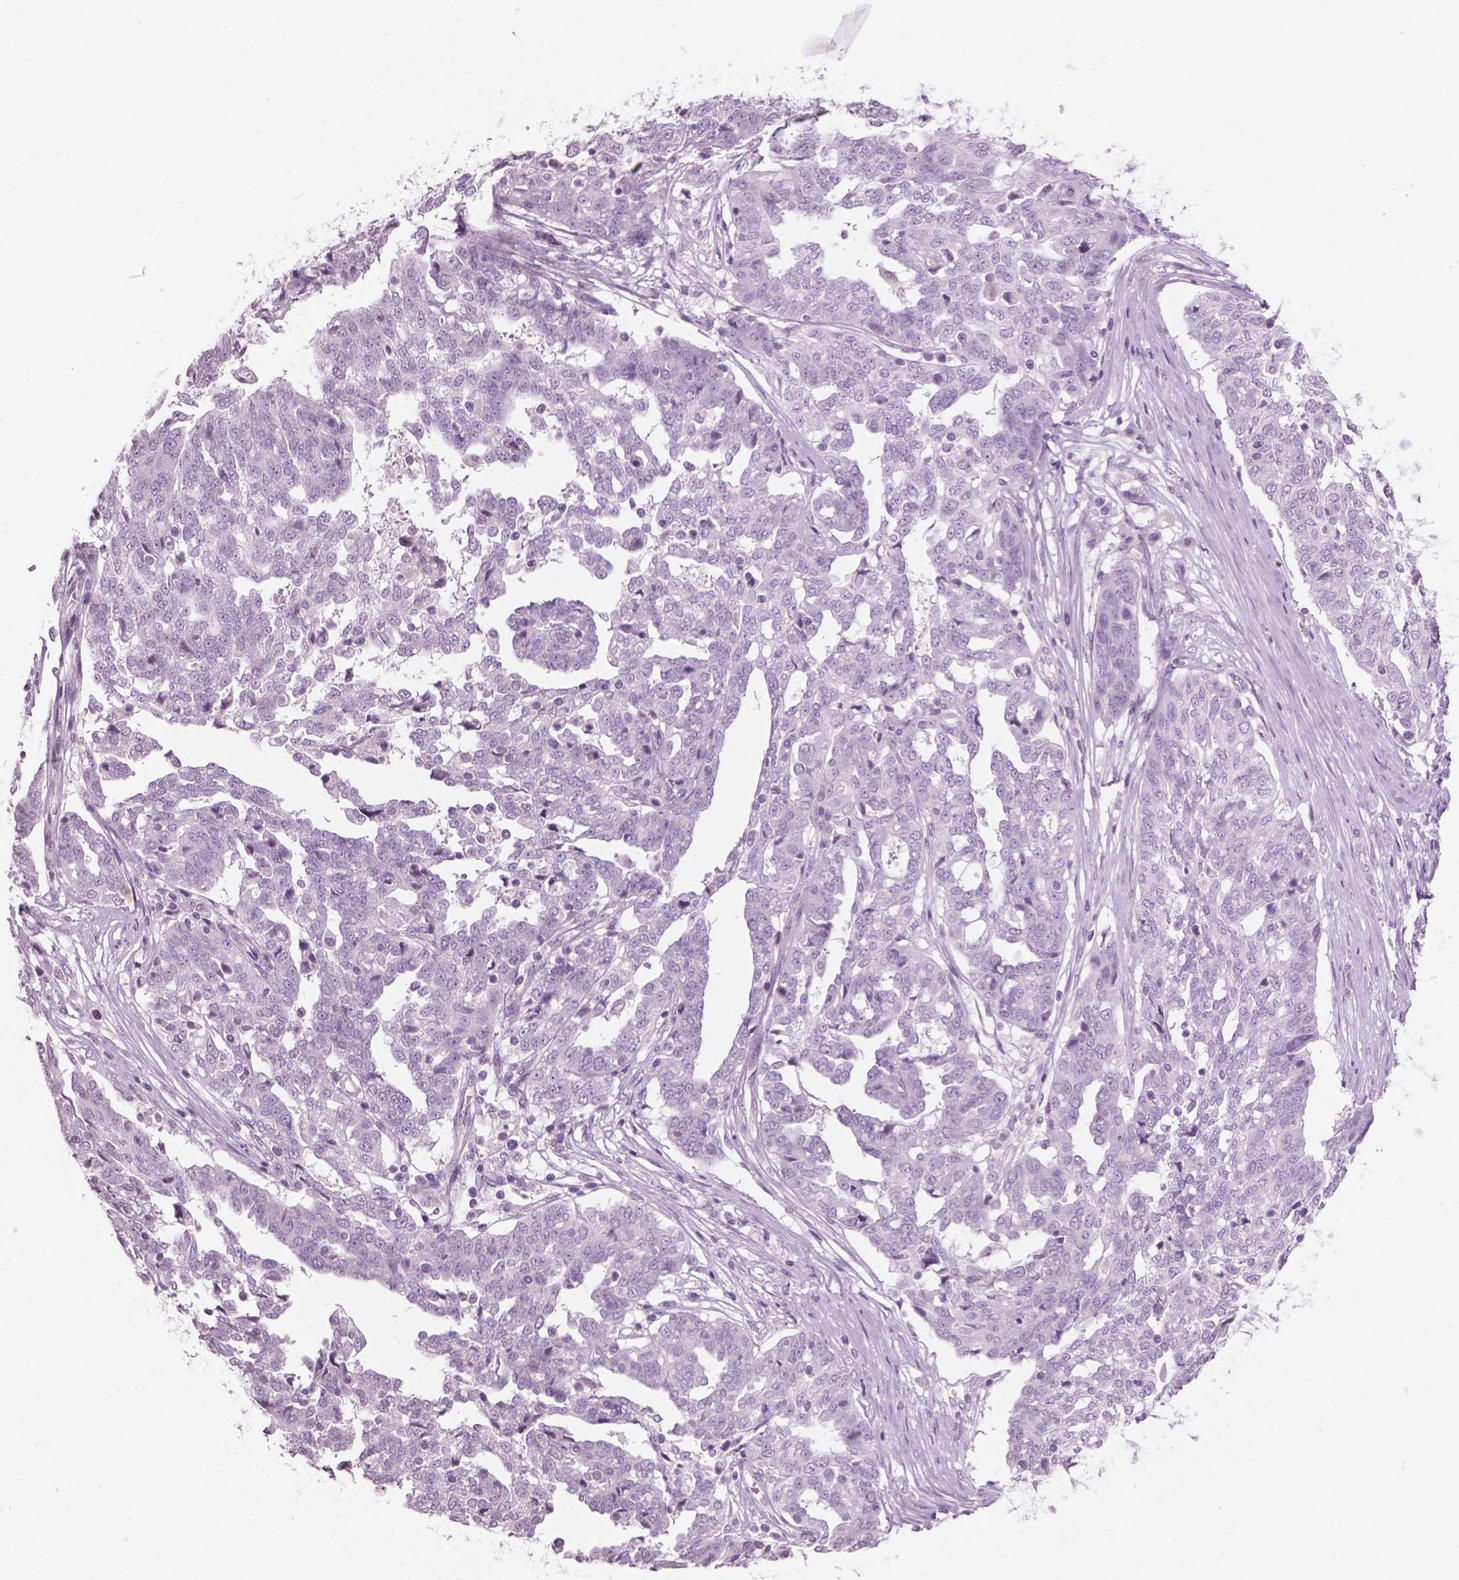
{"staining": {"intensity": "negative", "quantity": "none", "location": "none"}, "tissue": "ovarian cancer", "cell_type": "Tumor cells", "image_type": "cancer", "snomed": [{"axis": "morphology", "description": "Cystadenocarcinoma, serous, NOS"}, {"axis": "topography", "description": "Ovary"}], "caption": "High magnification brightfield microscopy of ovarian cancer (serous cystadenocarcinoma) stained with DAB (3,3'-diaminobenzidine) (brown) and counterstained with hematoxylin (blue): tumor cells show no significant staining.", "gene": "AWAT1", "patient": {"sex": "female", "age": 67}}